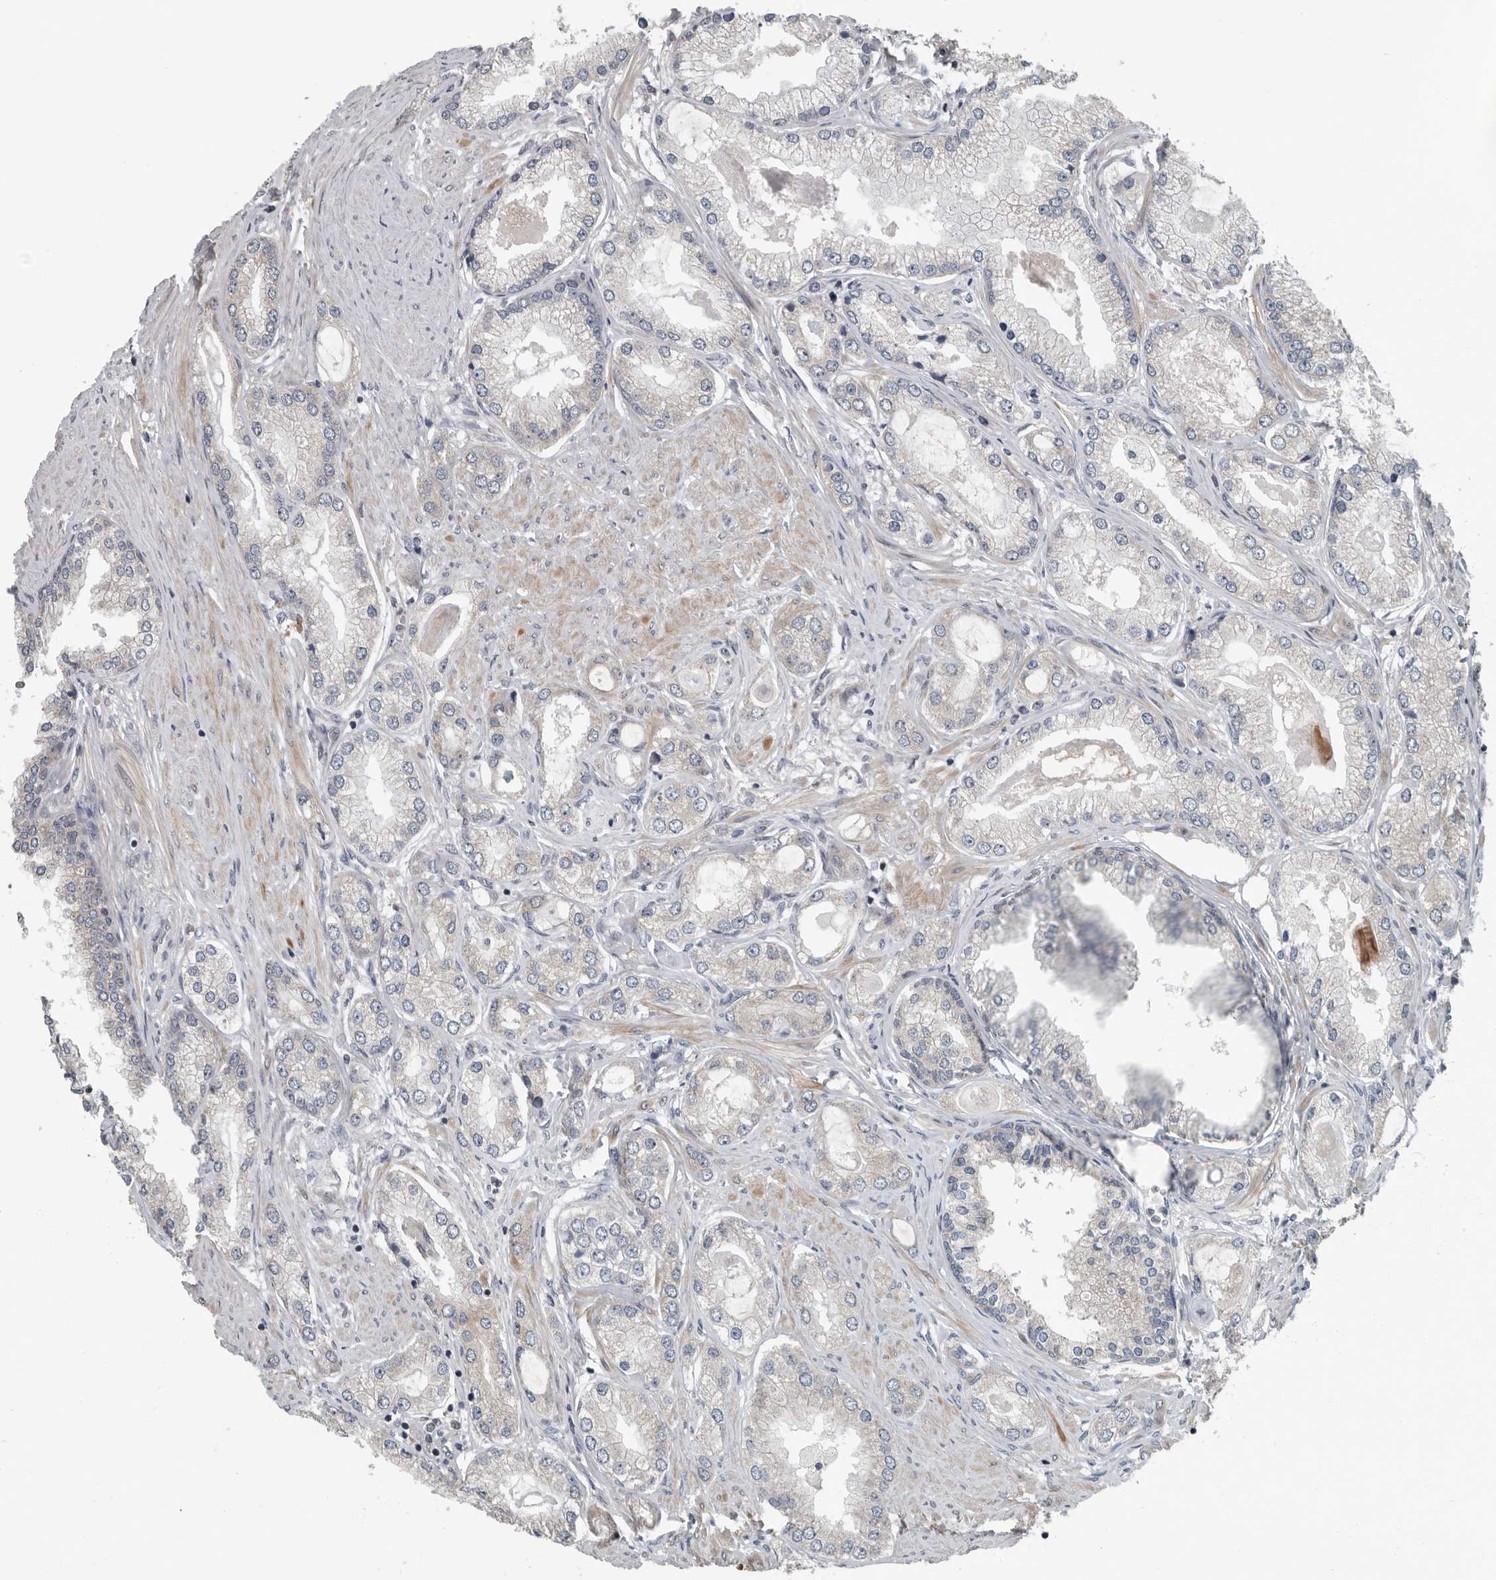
{"staining": {"intensity": "negative", "quantity": "none", "location": "none"}, "tissue": "prostate cancer", "cell_type": "Tumor cells", "image_type": "cancer", "snomed": [{"axis": "morphology", "description": "Adenocarcinoma, Low grade"}, {"axis": "topography", "description": "Prostate"}], "caption": "This is an IHC histopathology image of human prostate cancer (low-grade adenocarcinoma). There is no expression in tumor cells.", "gene": "TMEM199", "patient": {"sex": "male", "age": 62}}